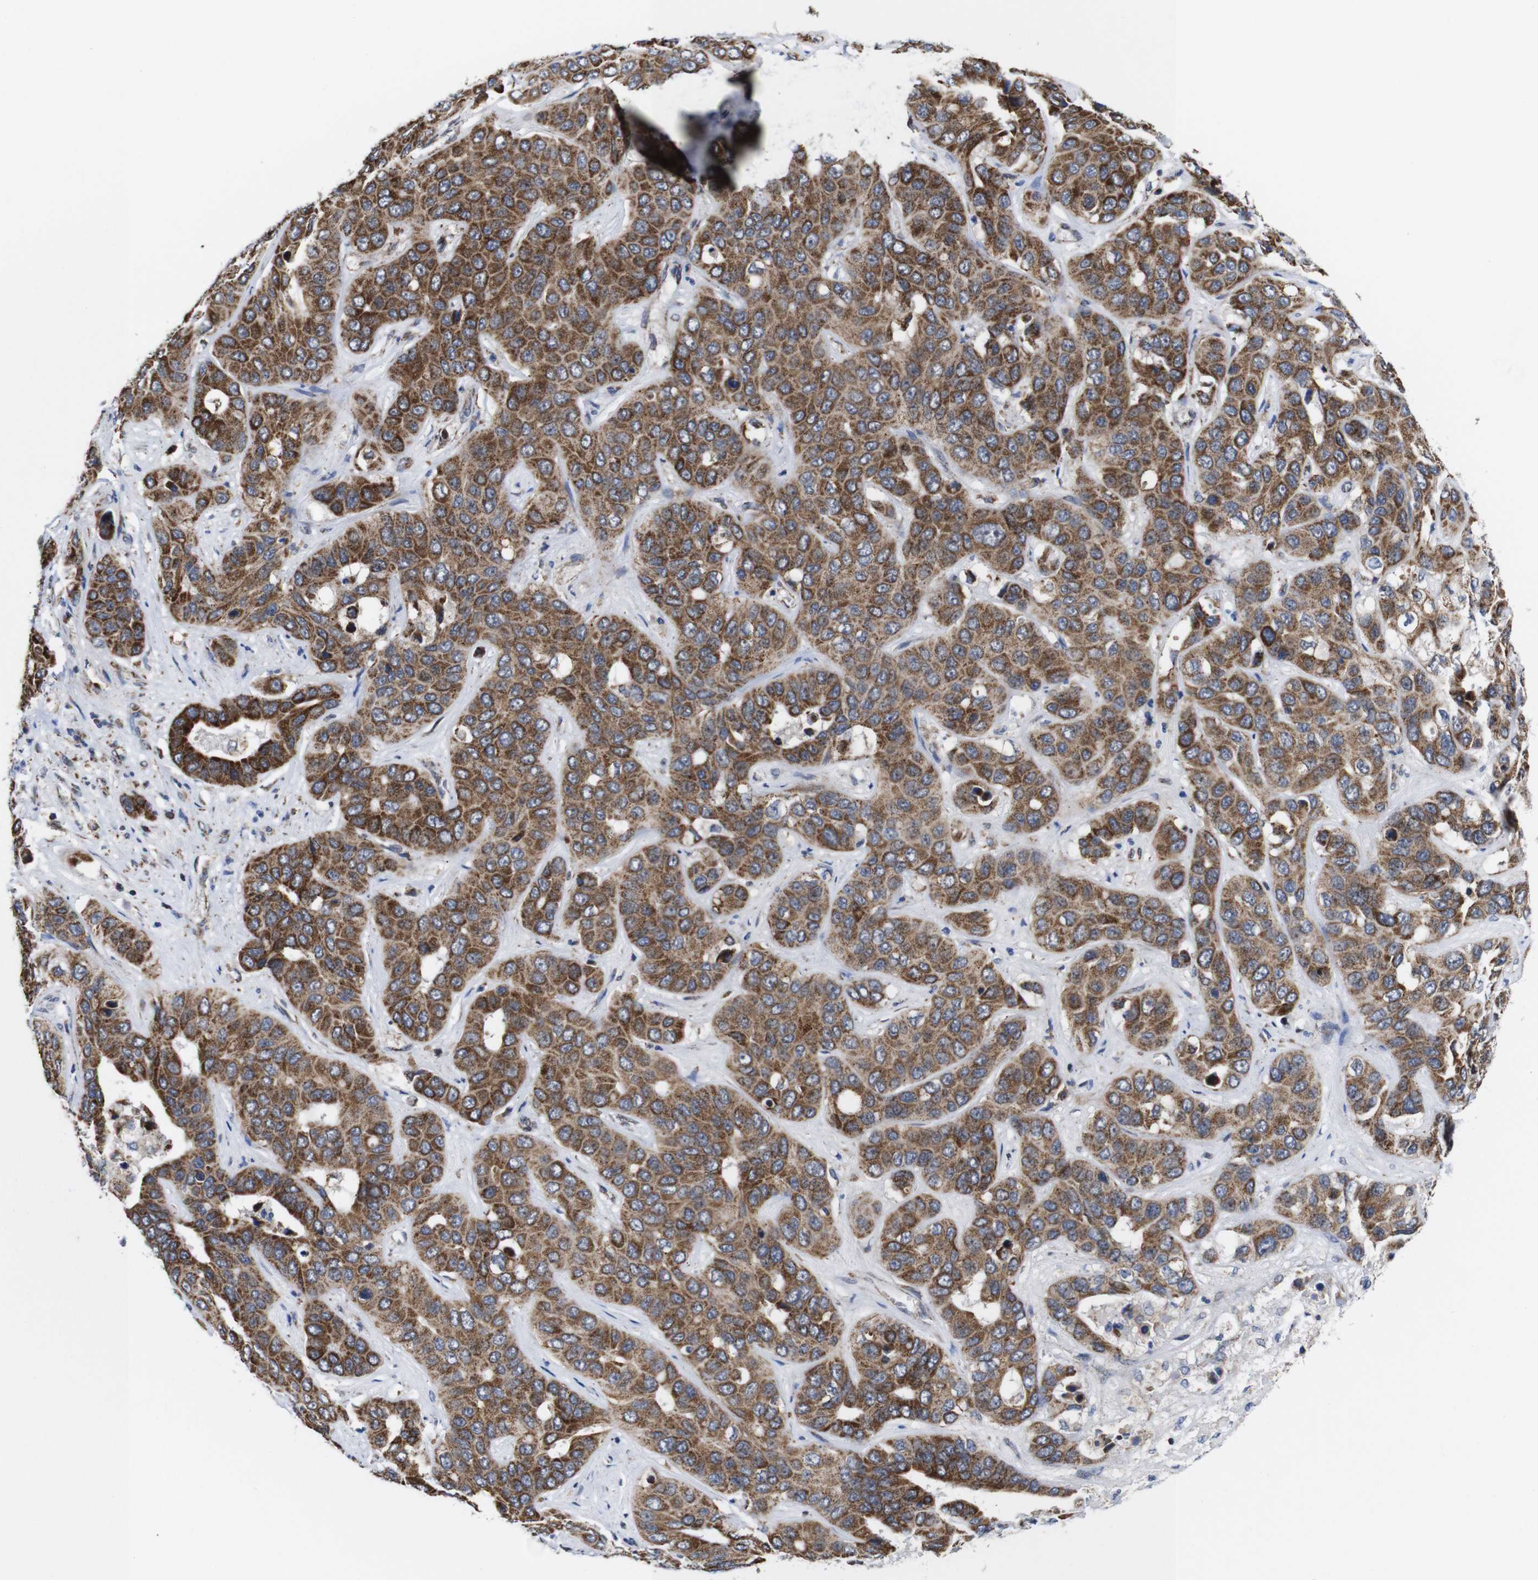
{"staining": {"intensity": "moderate", "quantity": ">75%", "location": "cytoplasmic/membranous"}, "tissue": "liver cancer", "cell_type": "Tumor cells", "image_type": "cancer", "snomed": [{"axis": "morphology", "description": "Cholangiocarcinoma"}, {"axis": "topography", "description": "Liver"}], "caption": "Immunohistochemical staining of human liver cancer (cholangiocarcinoma) displays medium levels of moderate cytoplasmic/membranous protein positivity in approximately >75% of tumor cells.", "gene": "C17orf80", "patient": {"sex": "female", "age": 52}}